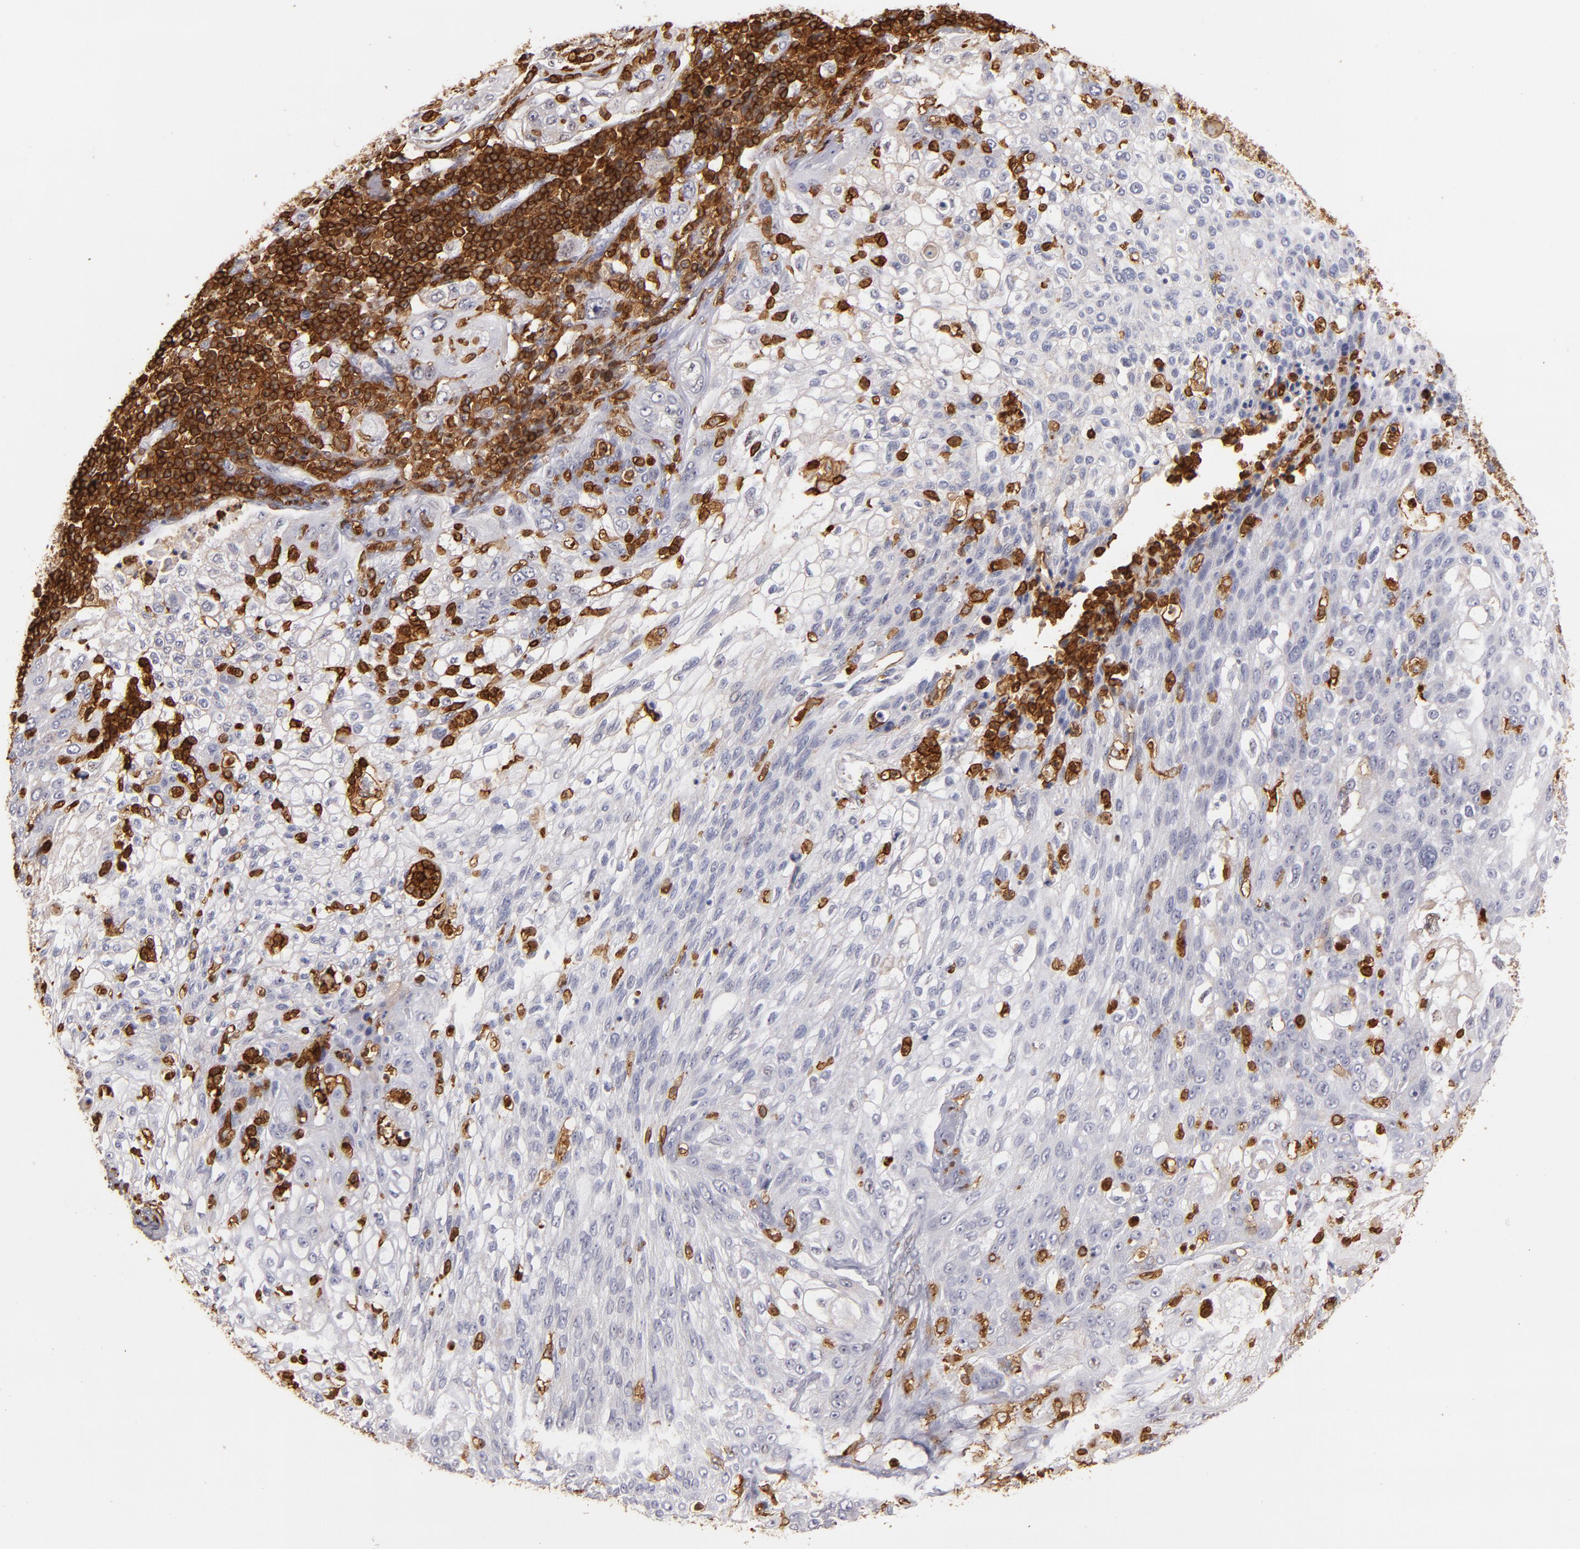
{"staining": {"intensity": "negative", "quantity": "none", "location": "none"}, "tissue": "lung cancer", "cell_type": "Tumor cells", "image_type": "cancer", "snomed": [{"axis": "morphology", "description": "Inflammation, NOS"}, {"axis": "morphology", "description": "Squamous cell carcinoma, NOS"}, {"axis": "topography", "description": "Lymph node"}, {"axis": "topography", "description": "Soft tissue"}, {"axis": "topography", "description": "Lung"}], "caption": "High power microscopy photomicrograph of an immunohistochemistry (IHC) histopathology image of lung squamous cell carcinoma, revealing no significant positivity in tumor cells.", "gene": "WAS", "patient": {"sex": "male", "age": 66}}